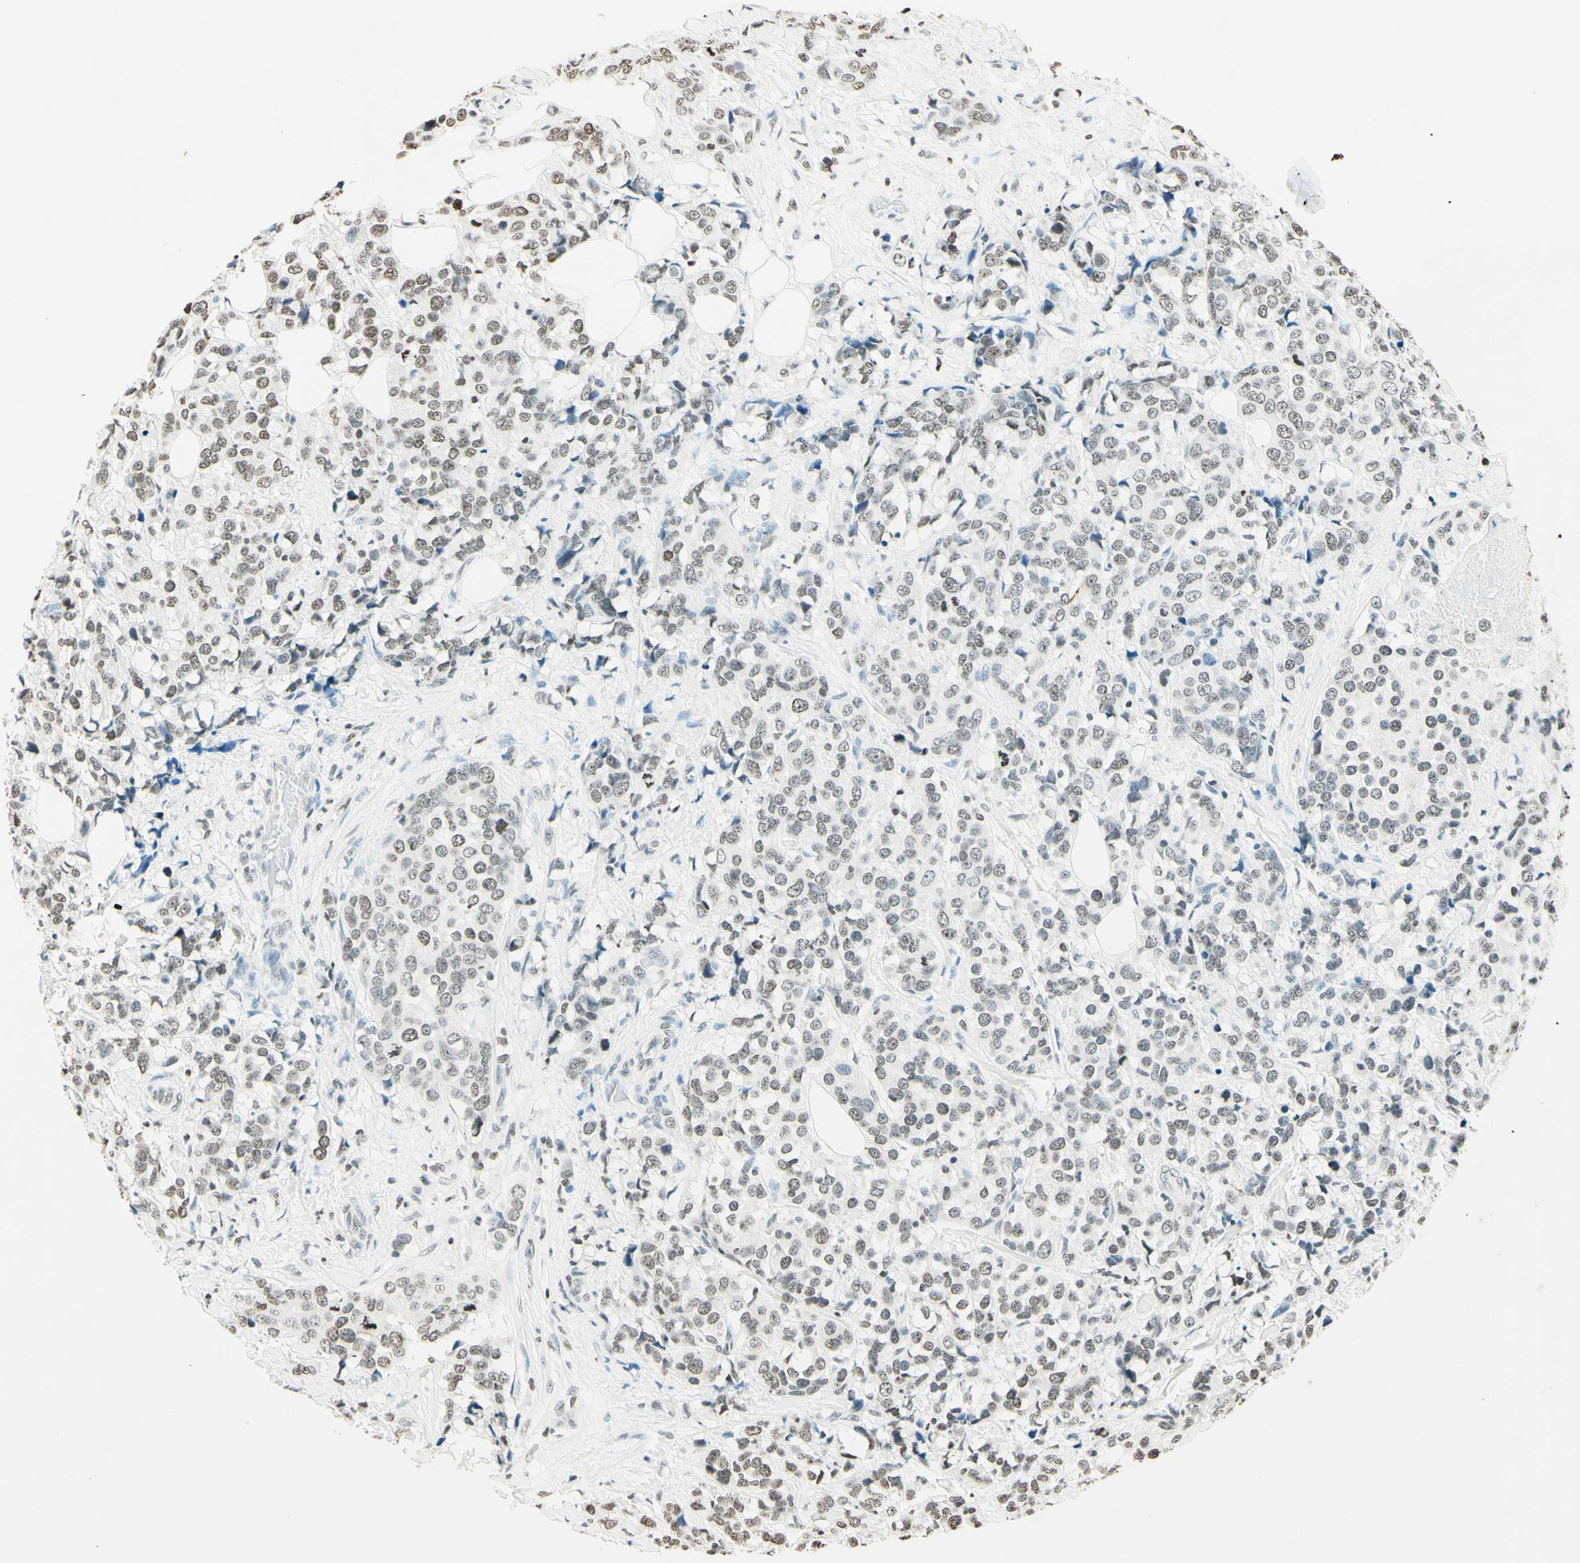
{"staining": {"intensity": "weak", "quantity": "25%-75%", "location": "nuclear"}, "tissue": "breast cancer", "cell_type": "Tumor cells", "image_type": "cancer", "snomed": [{"axis": "morphology", "description": "Lobular carcinoma"}, {"axis": "topography", "description": "Breast"}], "caption": "This is an image of immunohistochemistry staining of breast cancer (lobular carcinoma), which shows weak expression in the nuclear of tumor cells.", "gene": "MSH2", "patient": {"sex": "female", "age": 59}}